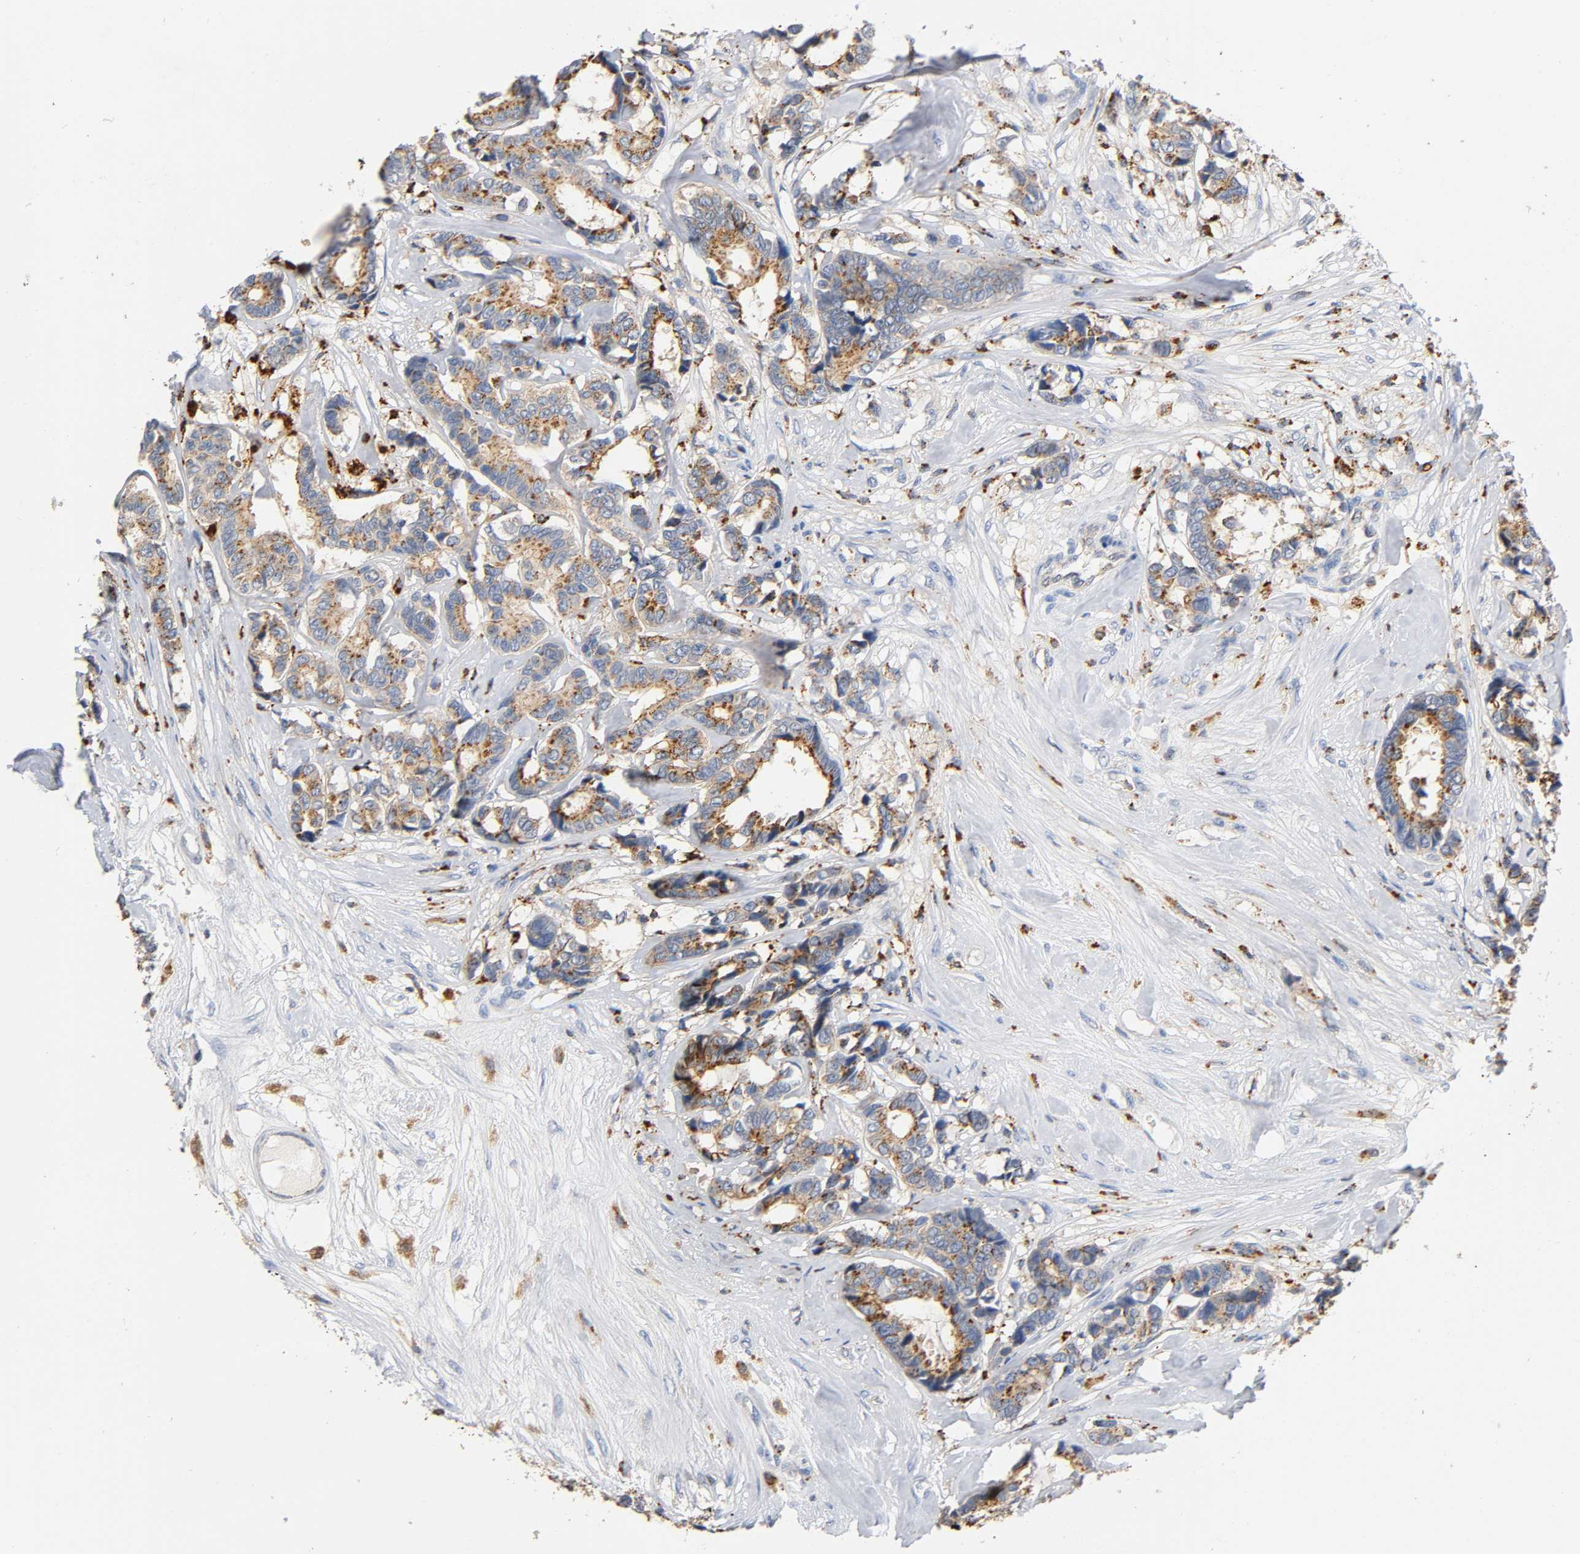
{"staining": {"intensity": "moderate", "quantity": ">75%", "location": "cytoplasmic/membranous"}, "tissue": "breast cancer", "cell_type": "Tumor cells", "image_type": "cancer", "snomed": [{"axis": "morphology", "description": "Duct carcinoma"}, {"axis": "topography", "description": "Breast"}], "caption": "Protein analysis of breast cancer (intraductal carcinoma) tissue reveals moderate cytoplasmic/membranous expression in about >75% of tumor cells.", "gene": "UCKL1", "patient": {"sex": "female", "age": 87}}